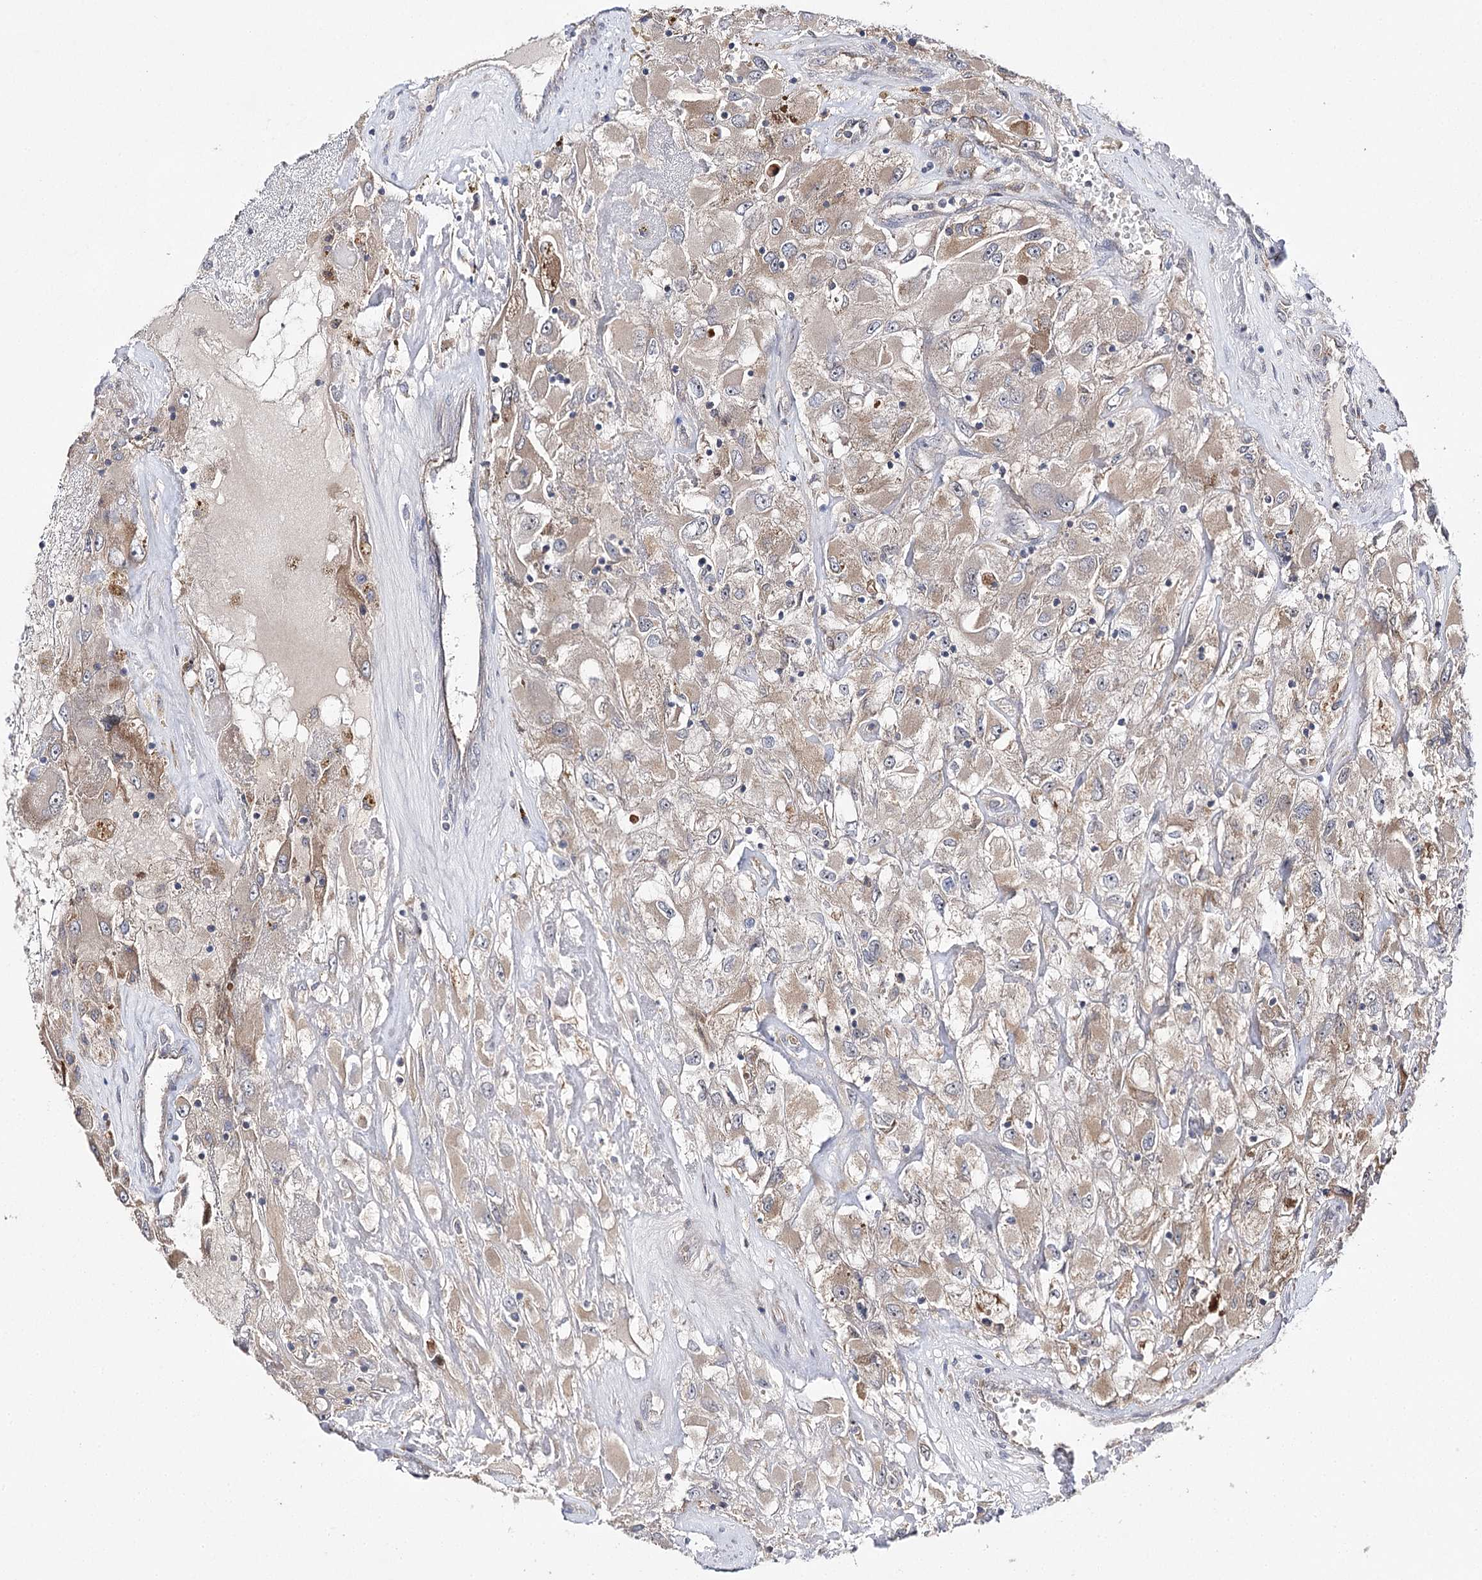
{"staining": {"intensity": "moderate", "quantity": "<25%", "location": "cytoplasmic/membranous"}, "tissue": "renal cancer", "cell_type": "Tumor cells", "image_type": "cancer", "snomed": [{"axis": "morphology", "description": "Adenocarcinoma, NOS"}, {"axis": "topography", "description": "Kidney"}], "caption": "IHC (DAB (3,3'-diaminobenzidine)) staining of renal adenocarcinoma displays moderate cytoplasmic/membranous protein expression in about <25% of tumor cells. Nuclei are stained in blue.", "gene": "BCR", "patient": {"sex": "female", "age": 52}}